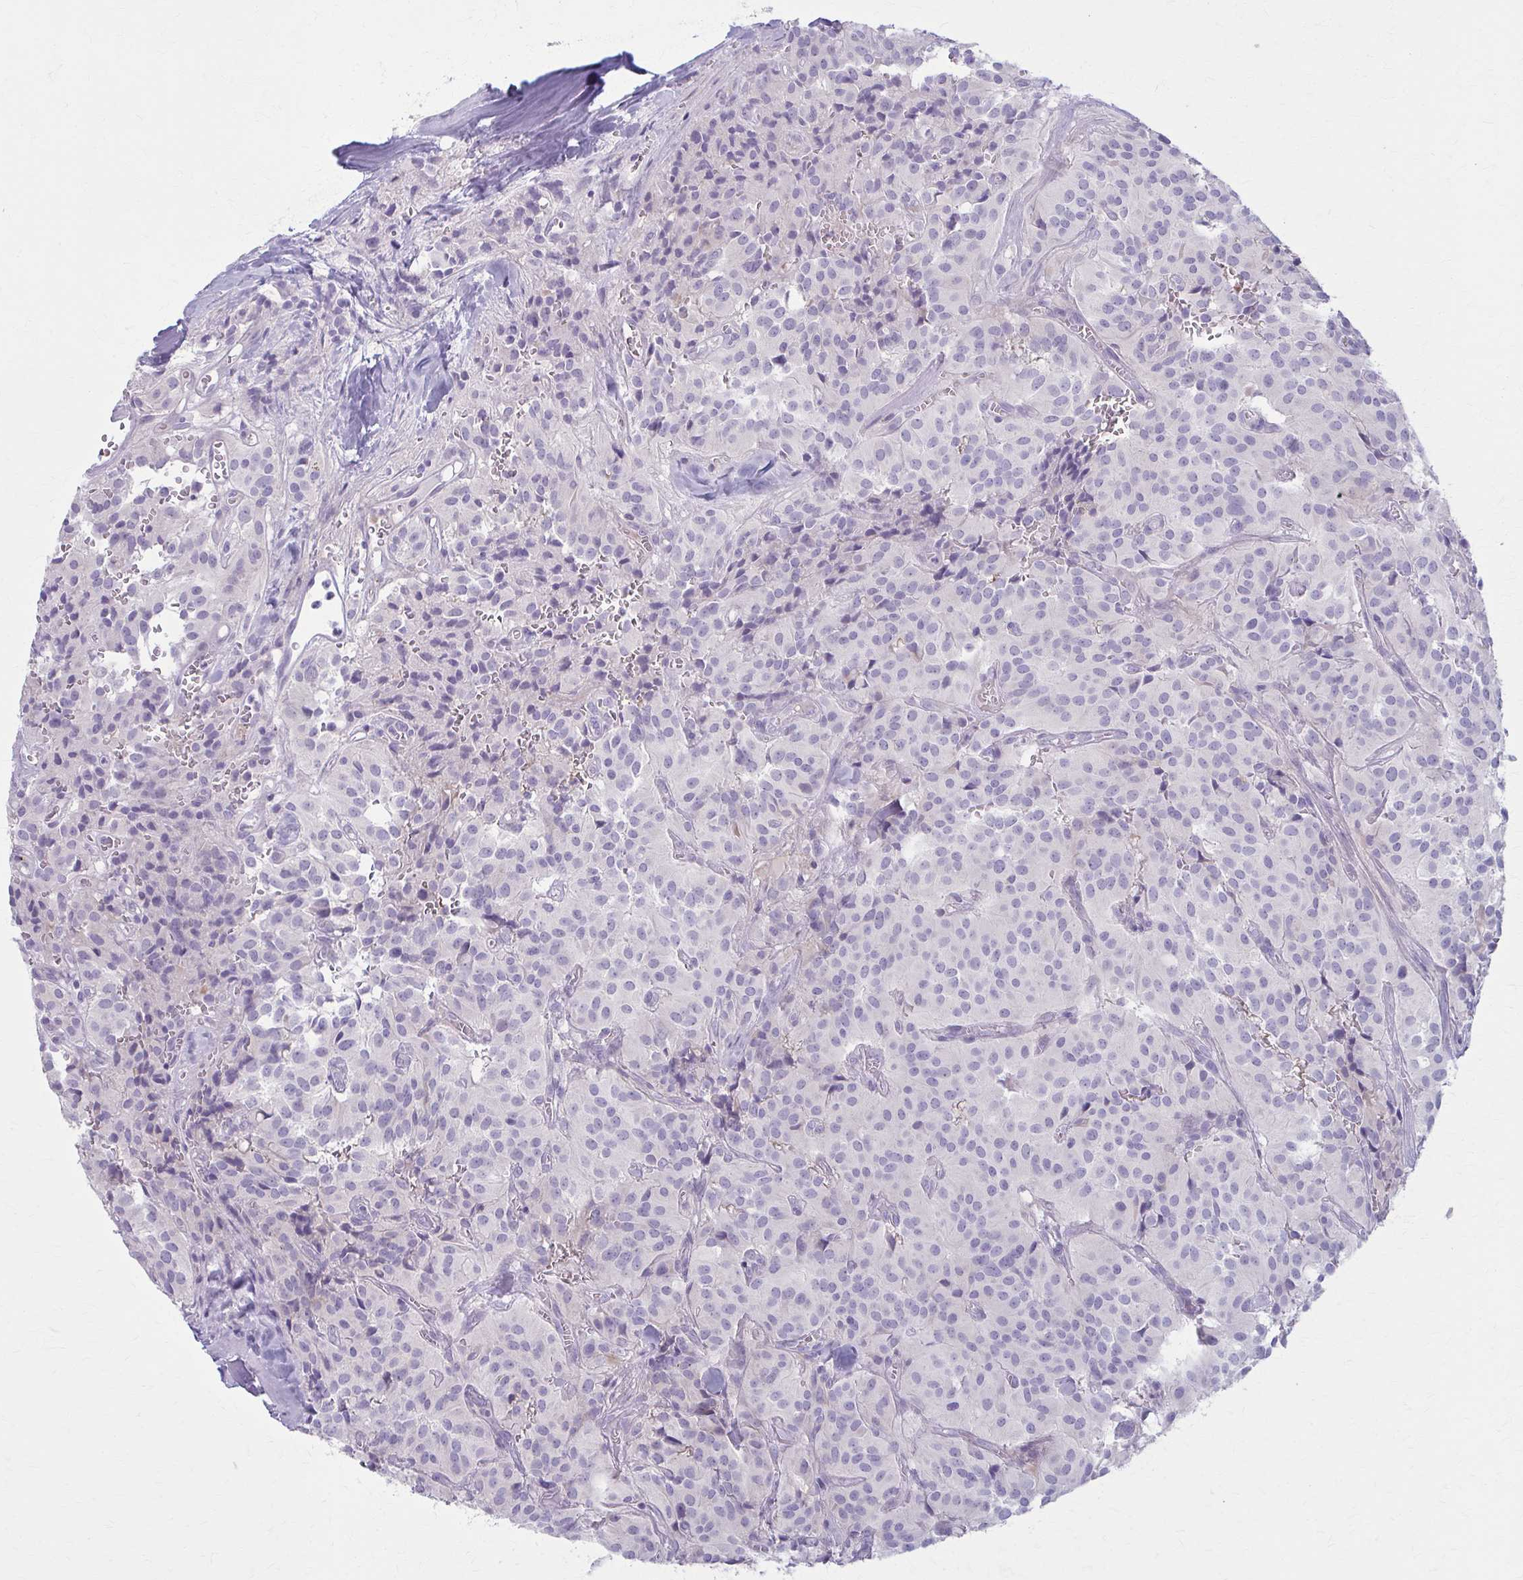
{"staining": {"intensity": "negative", "quantity": "none", "location": "none"}, "tissue": "glioma", "cell_type": "Tumor cells", "image_type": "cancer", "snomed": [{"axis": "morphology", "description": "Glioma, malignant, Low grade"}, {"axis": "topography", "description": "Brain"}], "caption": "Tumor cells show no significant staining in malignant glioma (low-grade).", "gene": "LDLRAP1", "patient": {"sex": "male", "age": 42}}